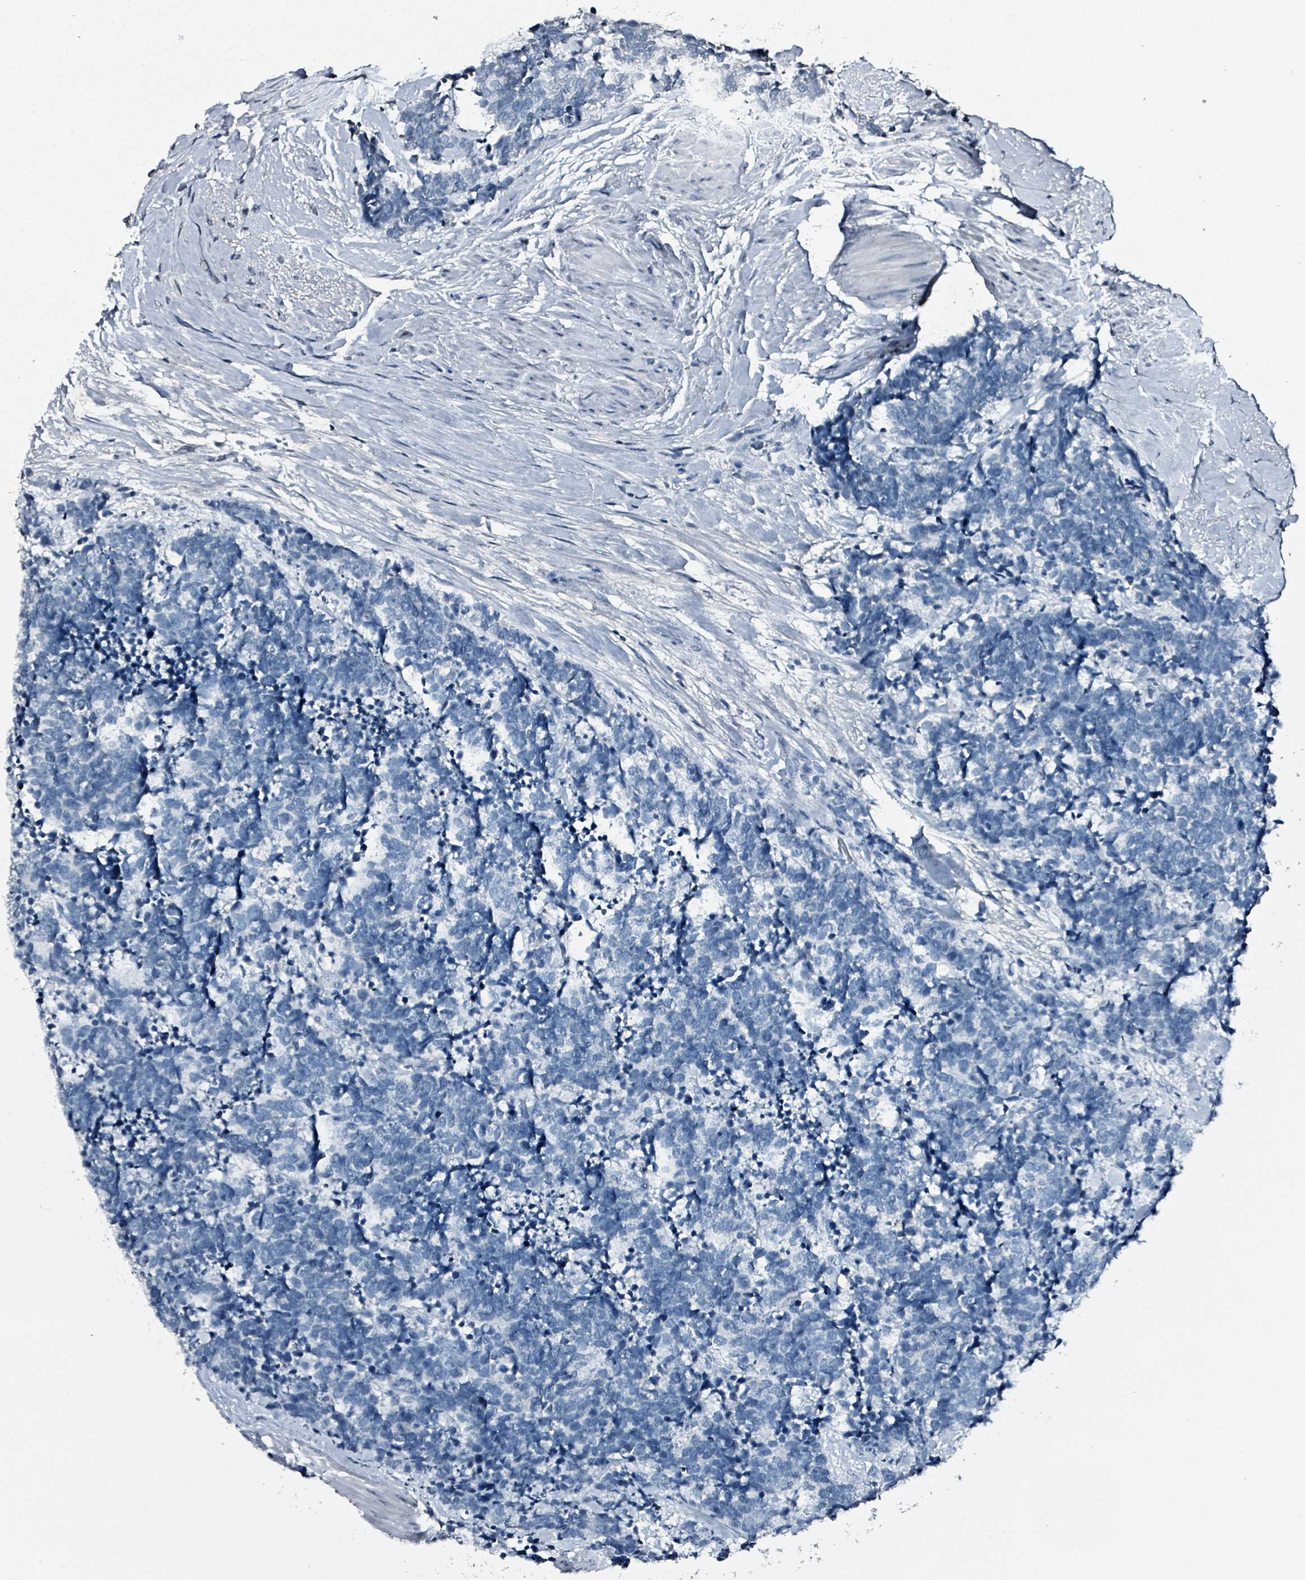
{"staining": {"intensity": "negative", "quantity": "none", "location": "none"}, "tissue": "carcinoid", "cell_type": "Tumor cells", "image_type": "cancer", "snomed": [{"axis": "morphology", "description": "Carcinoma, NOS"}, {"axis": "morphology", "description": "Carcinoid, malignant, NOS"}, {"axis": "topography", "description": "Prostate"}], "caption": "There is no significant expression in tumor cells of carcinoid. The staining was performed using DAB (3,3'-diaminobenzidine) to visualize the protein expression in brown, while the nuclei were stained in blue with hematoxylin (Magnification: 20x).", "gene": "CA9", "patient": {"sex": "male", "age": 57}}